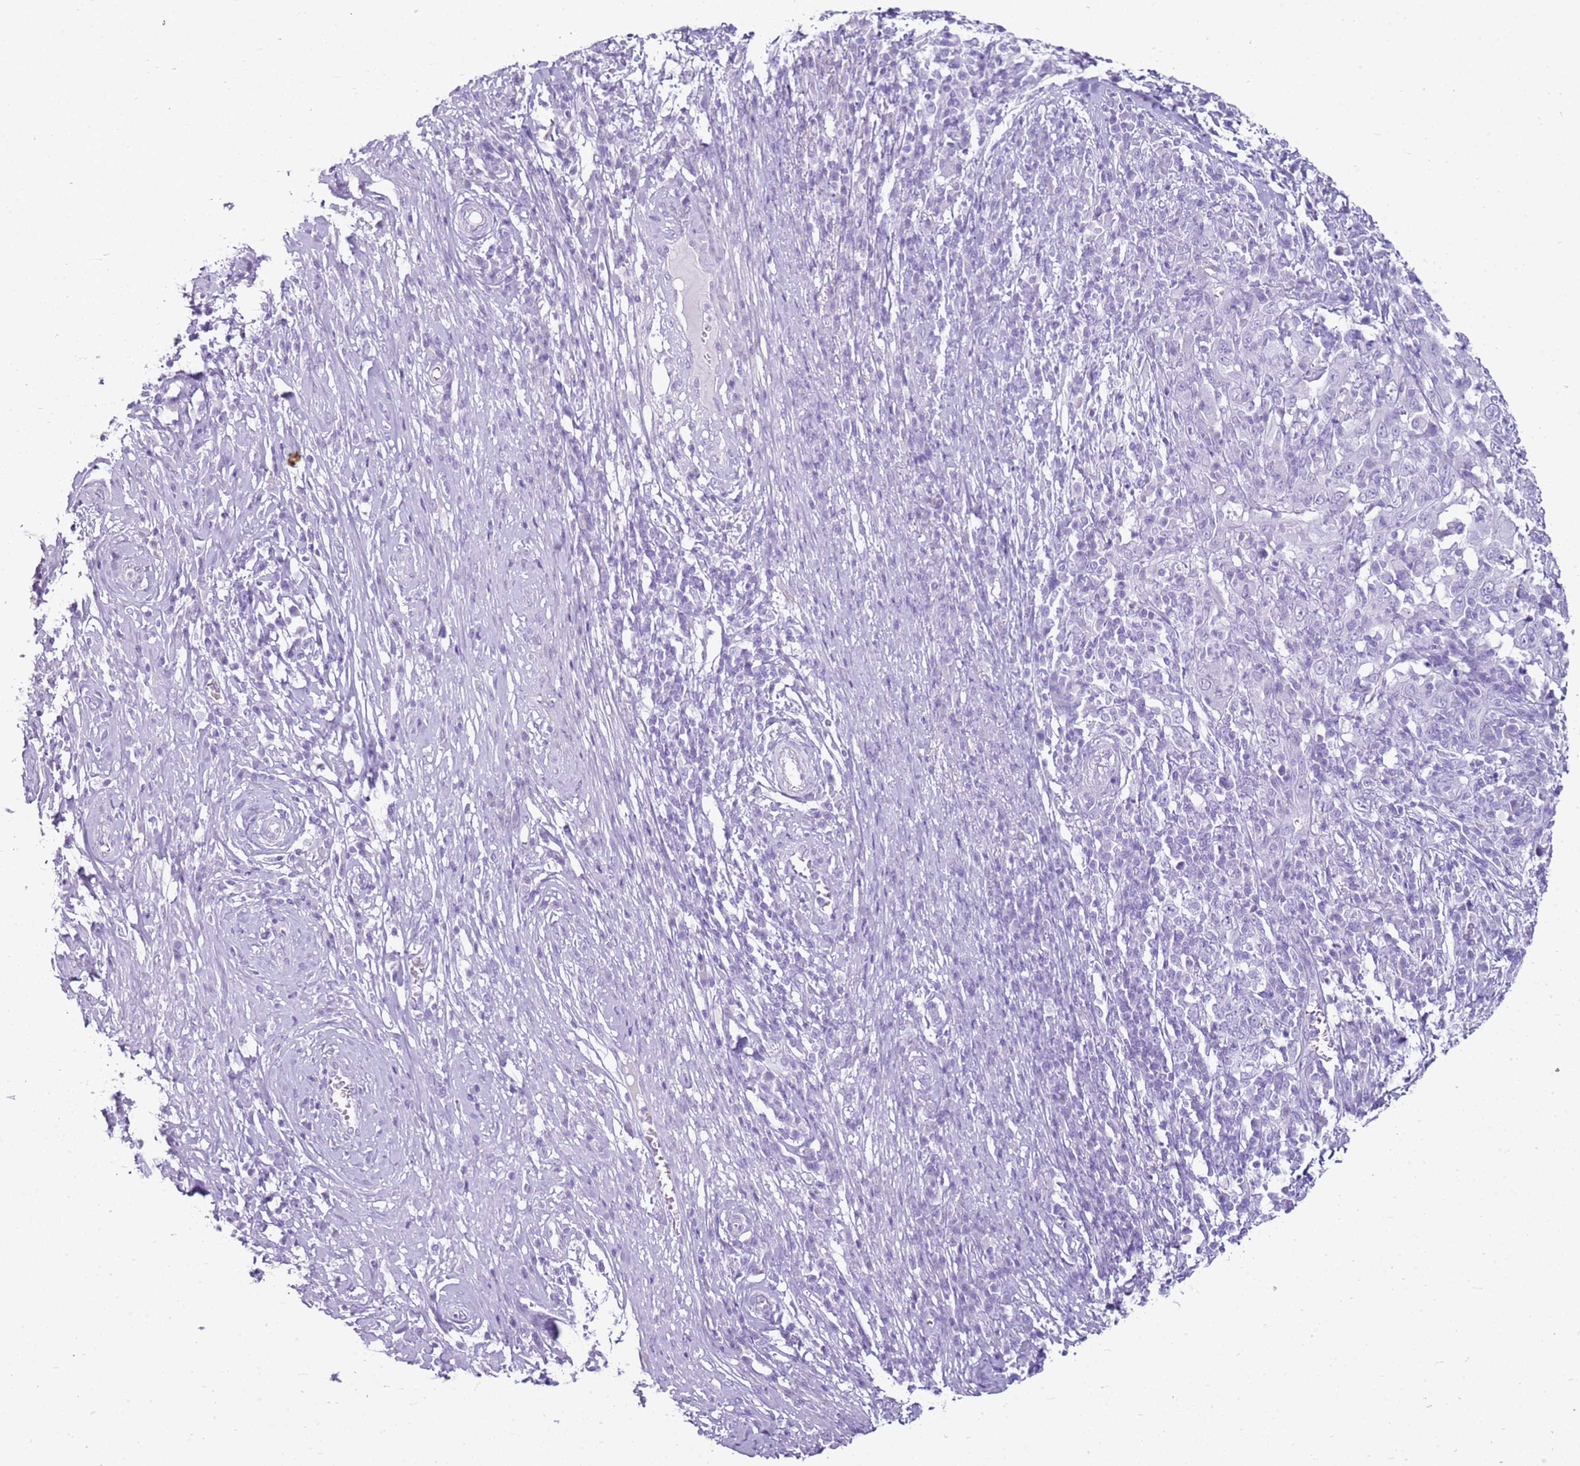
{"staining": {"intensity": "negative", "quantity": "none", "location": "none"}, "tissue": "cervical cancer", "cell_type": "Tumor cells", "image_type": "cancer", "snomed": [{"axis": "morphology", "description": "Squamous cell carcinoma, NOS"}, {"axis": "topography", "description": "Cervix"}], "caption": "Immunohistochemistry (IHC) micrograph of neoplastic tissue: human cervical cancer (squamous cell carcinoma) stained with DAB (3,3'-diaminobenzidine) exhibits no significant protein staining in tumor cells. Brightfield microscopy of immunohistochemistry (IHC) stained with DAB (brown) and hematoxylin (blue), captured at high magnification.", "gene": "CA8", "patient": {"sex": "female", "age": 46}}